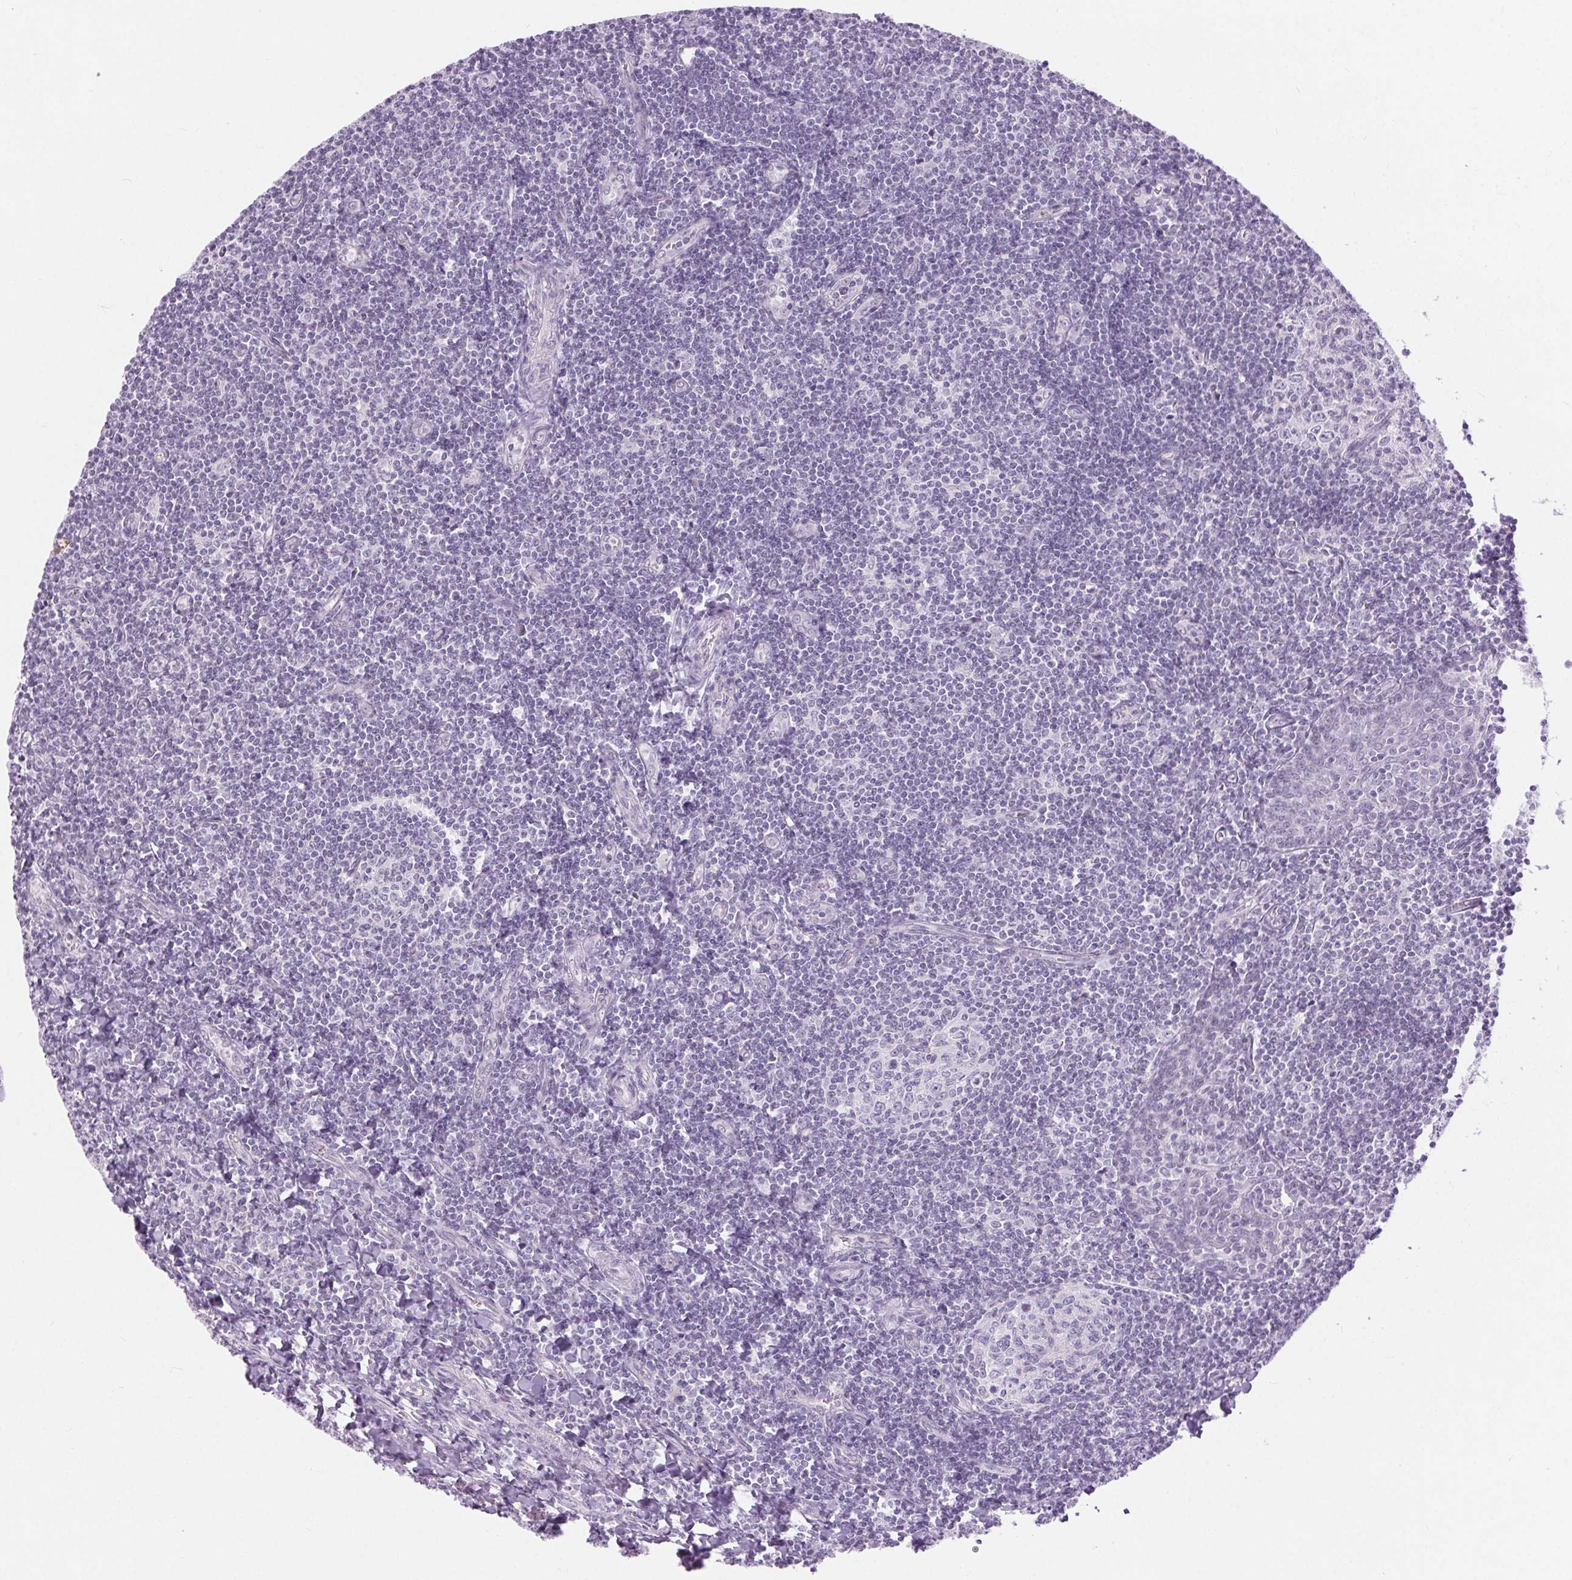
{"staining": {"intensity": "negative", "quantity": "none", "location": "none"}, "tissue": "tonsil", "cell_type": "Germinal center cells", "image_type": "normal", "snomed": [{"axis": "morphology", "description": "Normal tissue, NOS"}, {"axis": "morphology", "description": "Inflammation, NOS"}, {"axis": "topography", "description": "Tonsil"}], "caption": "A micrograph of human tonsil is negative for staining in germinal center cells. (Immunohistochemistry, brightfield microscopy, high magnification).", "gene": "BEND2", "patient": {"sex": "female", "age": 31}}